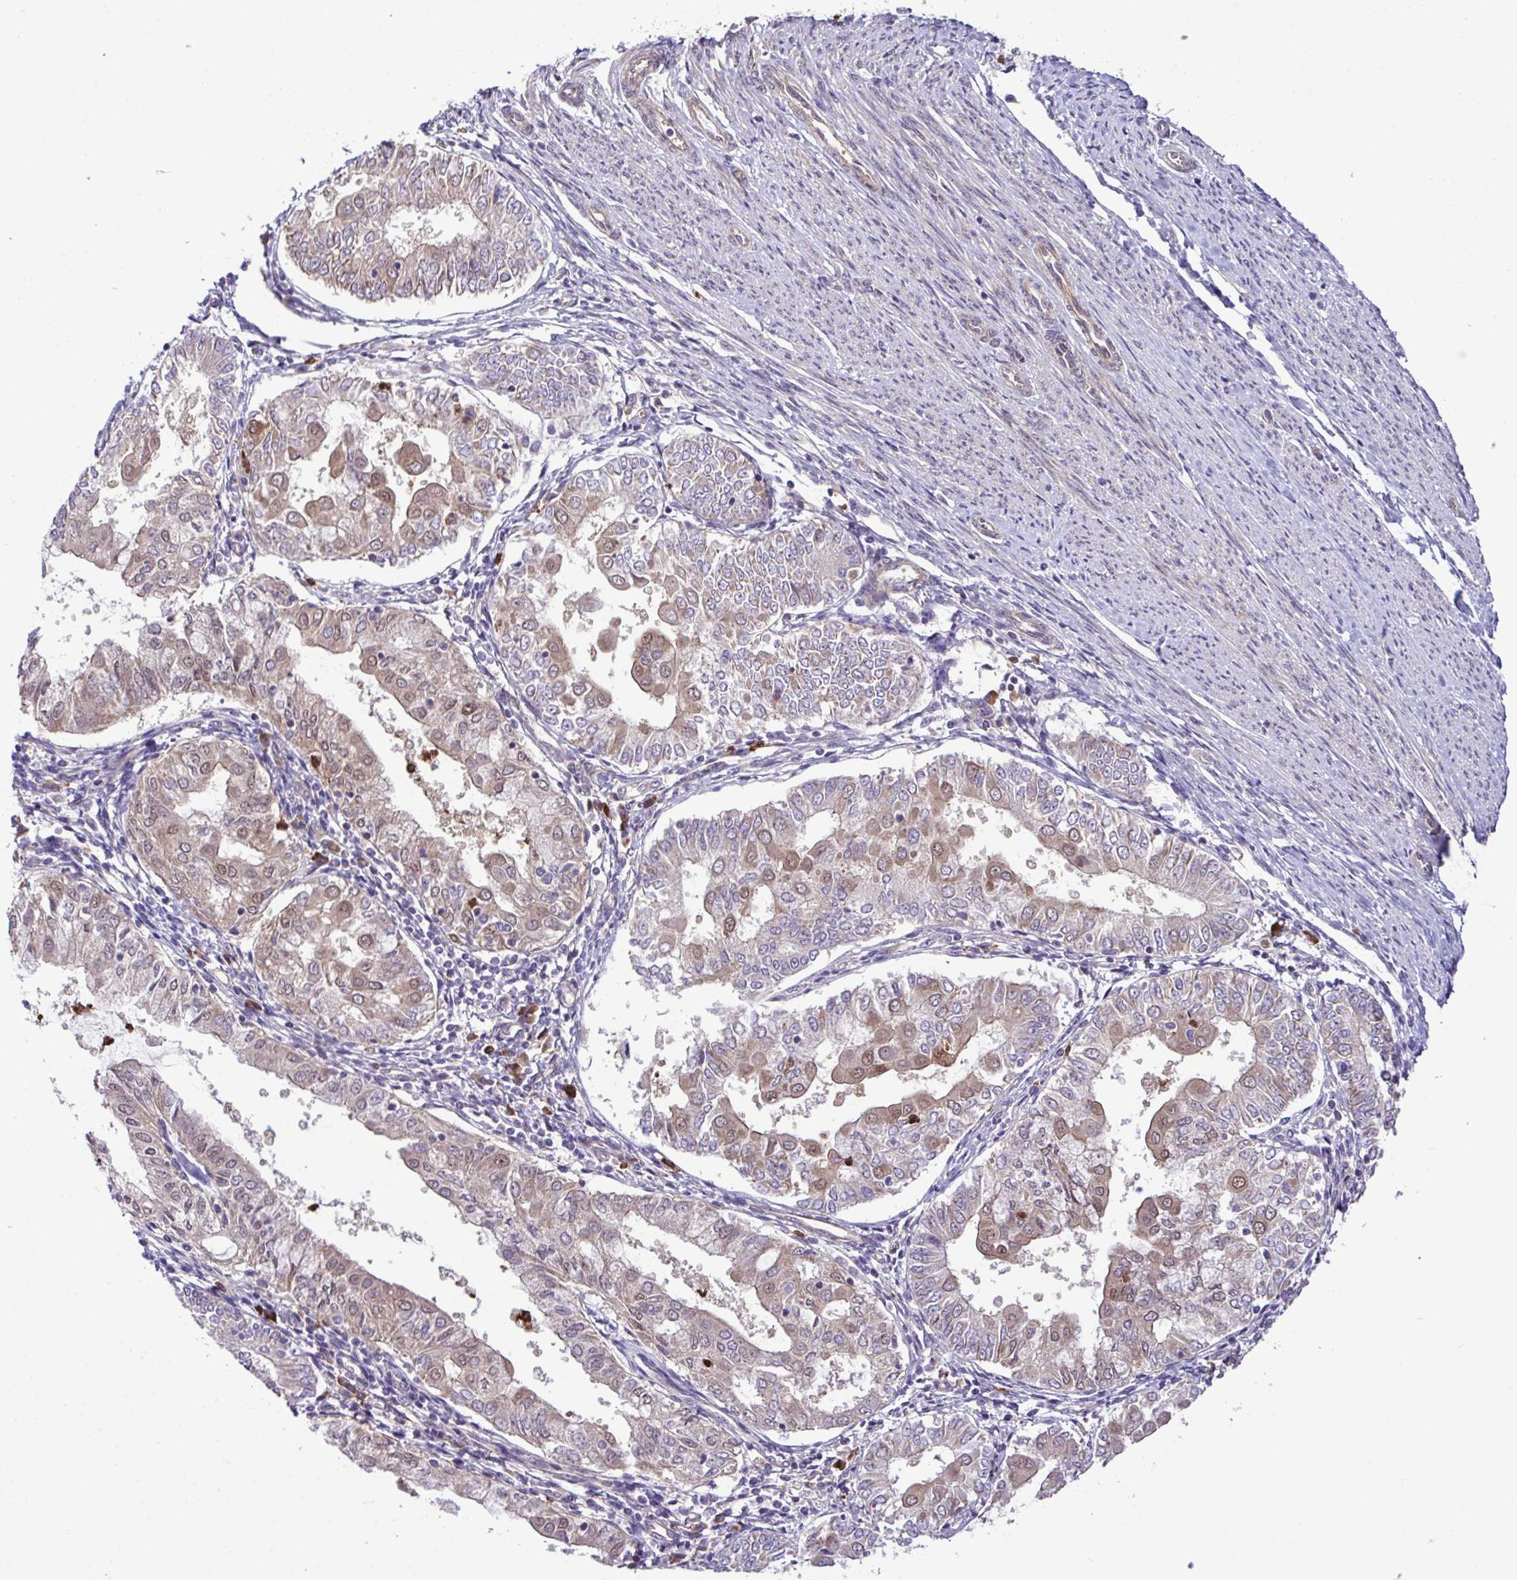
{"staining": {"intensity": "moderate", "quantity": "25%-75%", "location": "cytoplasmic/membranous,nuclear"}, "tissue": "endometrial cancer", "cell_type": "Tumor cells", "image_type": "cancer", "snomed": [{"axis": "morphology", "description": "Adenocarcinoma, NOS"}, {"axis": "topography", "description": "Endometrium"}], "caption": "Protein expression analysis of human adenocarcinoma (endometrial) reveals moderate cytoplasmic/membranous and nuclear staining in about 25%-75% of tumor cells.", "gene": "CMPK1", "patient": {"sex": "female", "age": 68}}